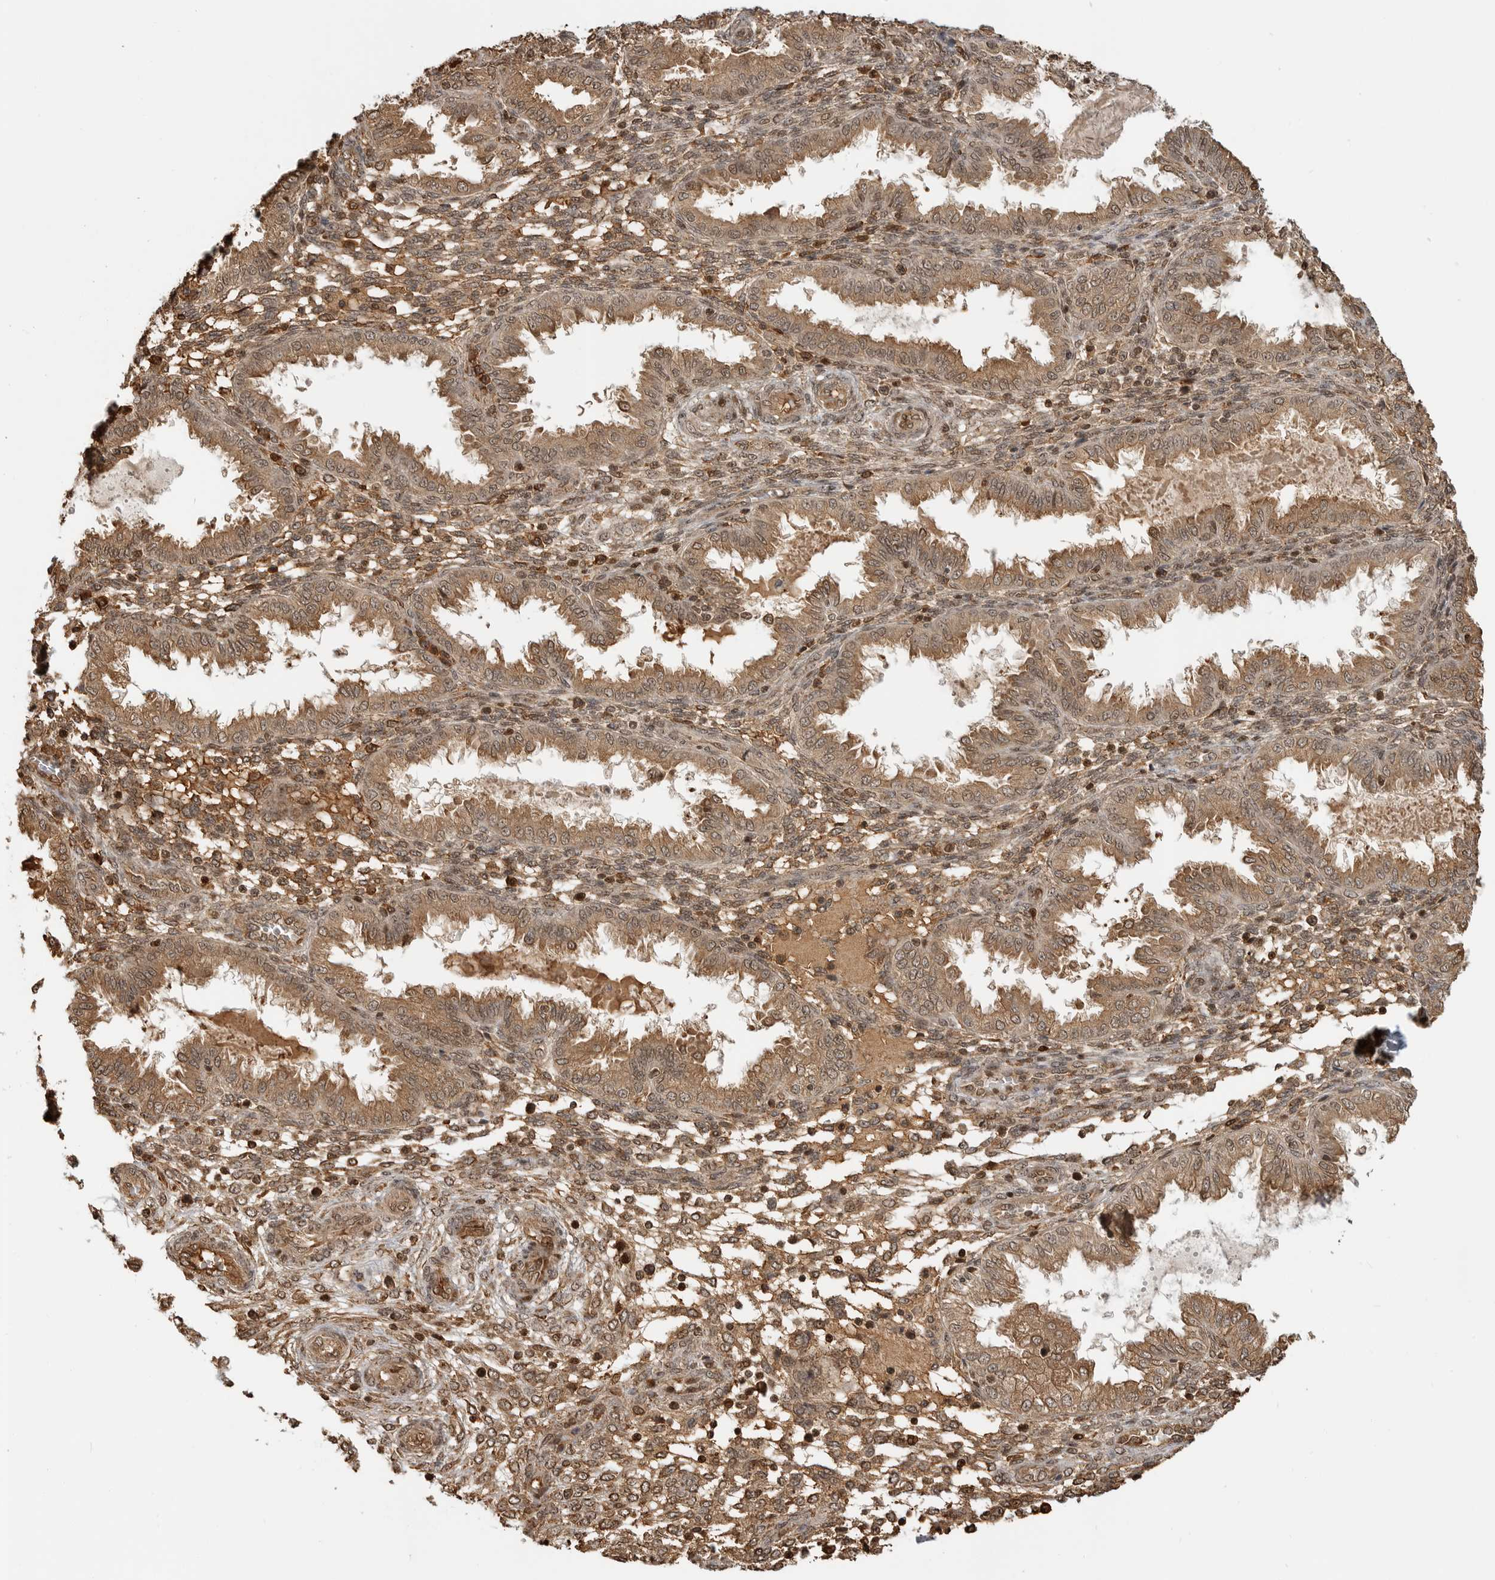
{"staining": {"intensity": "moderate", "quantity": ">75%", "location": "cytoplasmic/membranous,nuclear"}, "tissue": "endometrium", "cell_type": "Cells in endometrial stroma", "image_type": "normal", "snomed": [{"axis": "morphology", "description": "Normal tissue, NOS"}, {"axis": "topography", "description": "Endometrium"}], "caption": "An IHC micrograph of benign tissue is shown. Protein staining in brown highlights moderate cytoplasmic/membranous,nuclear positivity in endometrium within cells in endometrial stroma.", "gene": "BMP2K", "patient": {"sex": "female", "age": 33}}